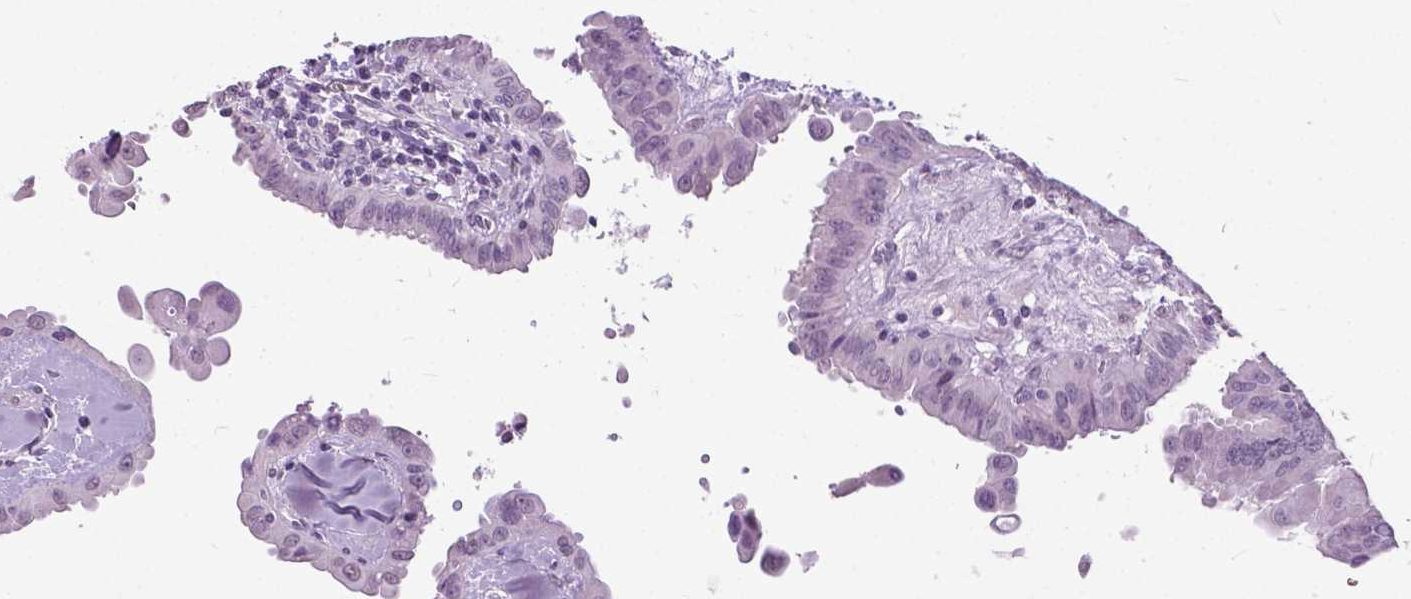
{"staining": {"intensity": "negative", "quantity": "none", "location": "none"}, "tissue": "thyroid cancer", "cell_type": "Tumor cells", "image_type": "cancer", "snomed": [{"axis": "morphology", "description": "Papillary adenocarcinoma, NOS"}, {"axis": "topography", "description": "Thyroid gland"}], "caption": "This histopathology image is of thyroid cancer stained with immunohistochemistry (IHC) to label a protein in brown with the nuclei are counter-stained blue. There is no expression in tumor cells.", "gene": "GPR37L1", "patient": {"sex": "female", "age": 37}}